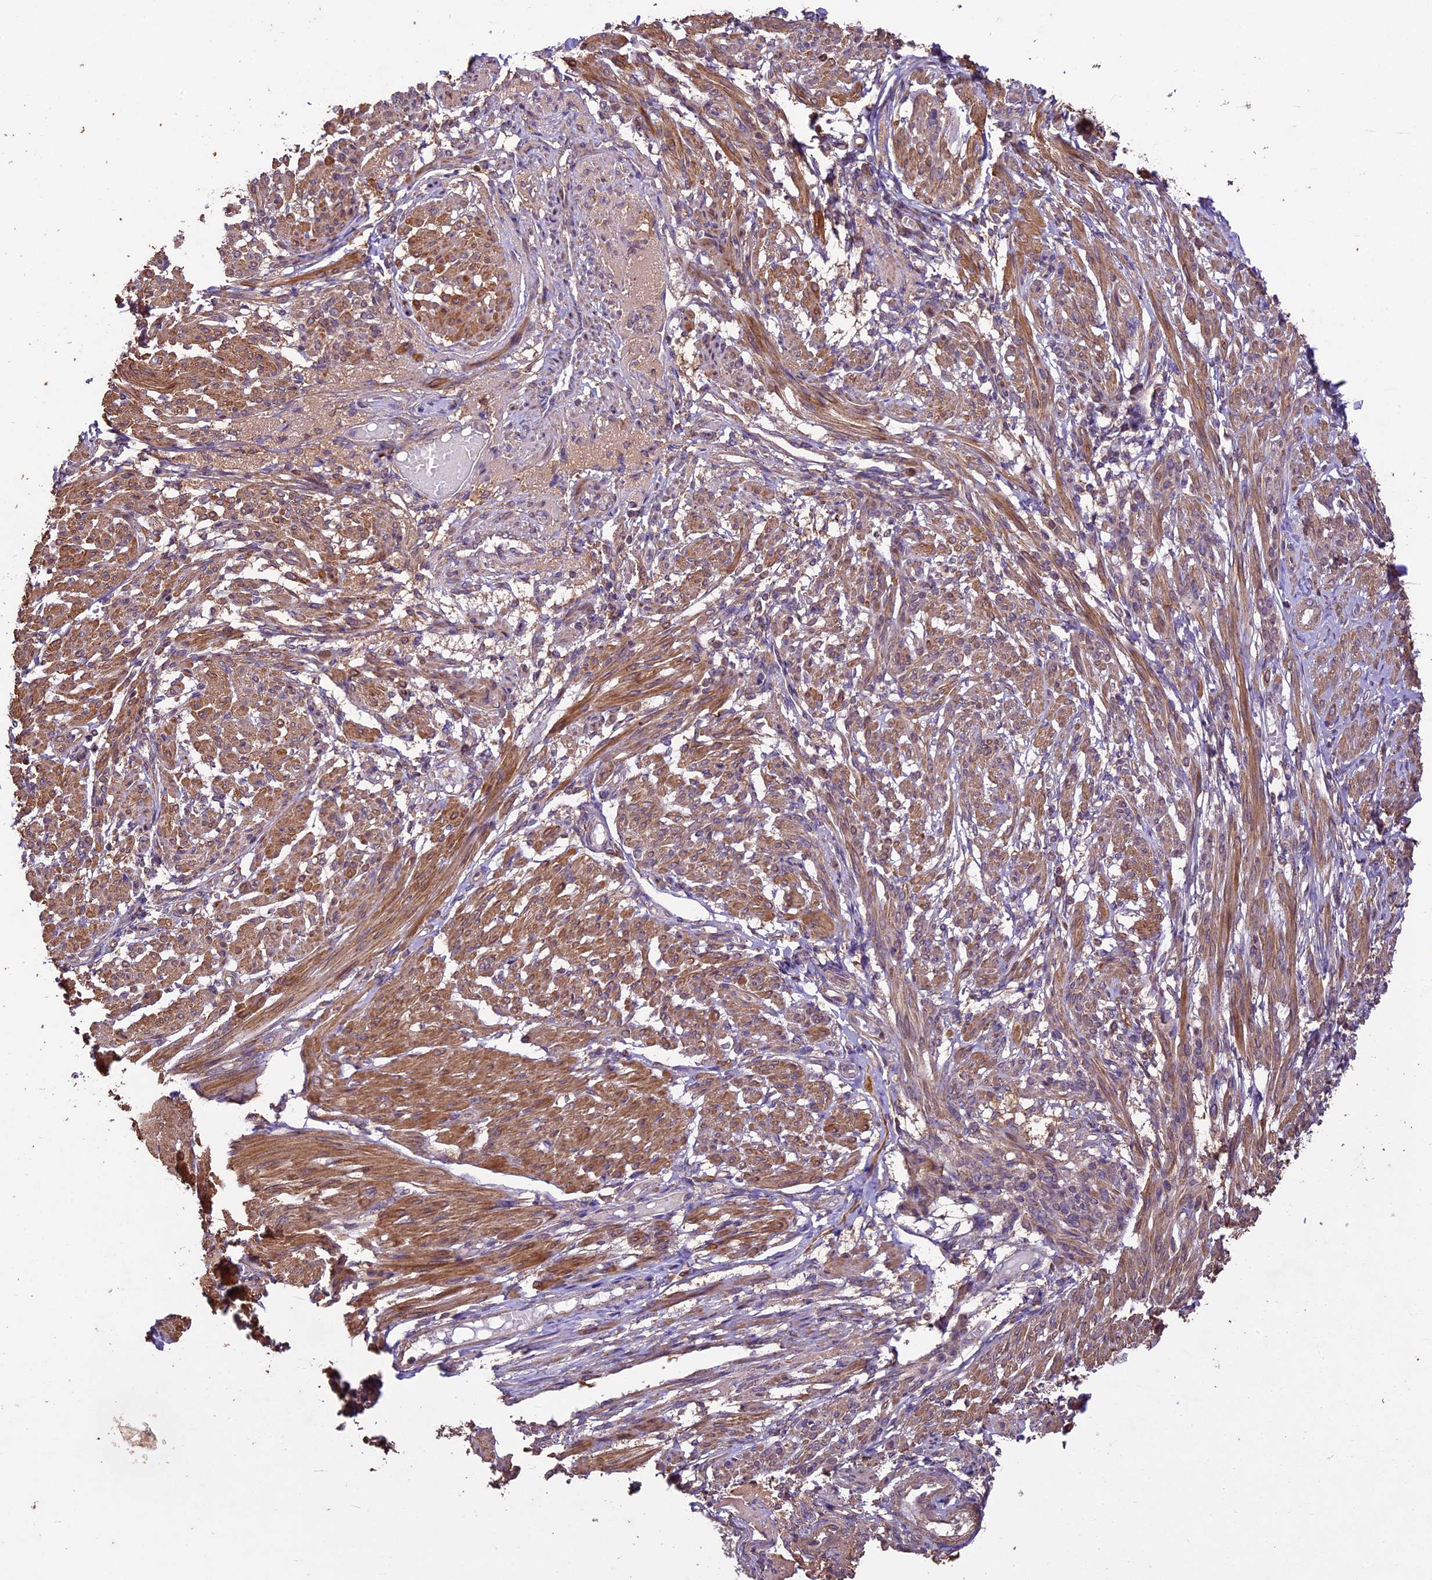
{"staining": {"intensity": "moderate", "quantity": ">75%", "location": "cytoplasmic/membranous"}, "tissue": "smooth muscle", "cell_type": "Smooth muscle cells", "image_type": "normal", "snomed": [{"axis": "morphology", "description": "Normal tissue, NOS"}, {"axis": "topography", "description": "Smooth muscle"}], "caption": "Immunohistochemistry (IHC) micrograph of benign smooth muscle: smooth muscle stained using IHC displays medium levels of moderate protein expression localized specifically in the cytoplasmic/membranous of smooth muscle cells, appearing as a cytoplasmic/membranous brown color.", "gene": "CRLF1", "patient": {"sex": "female", "age": 39}}